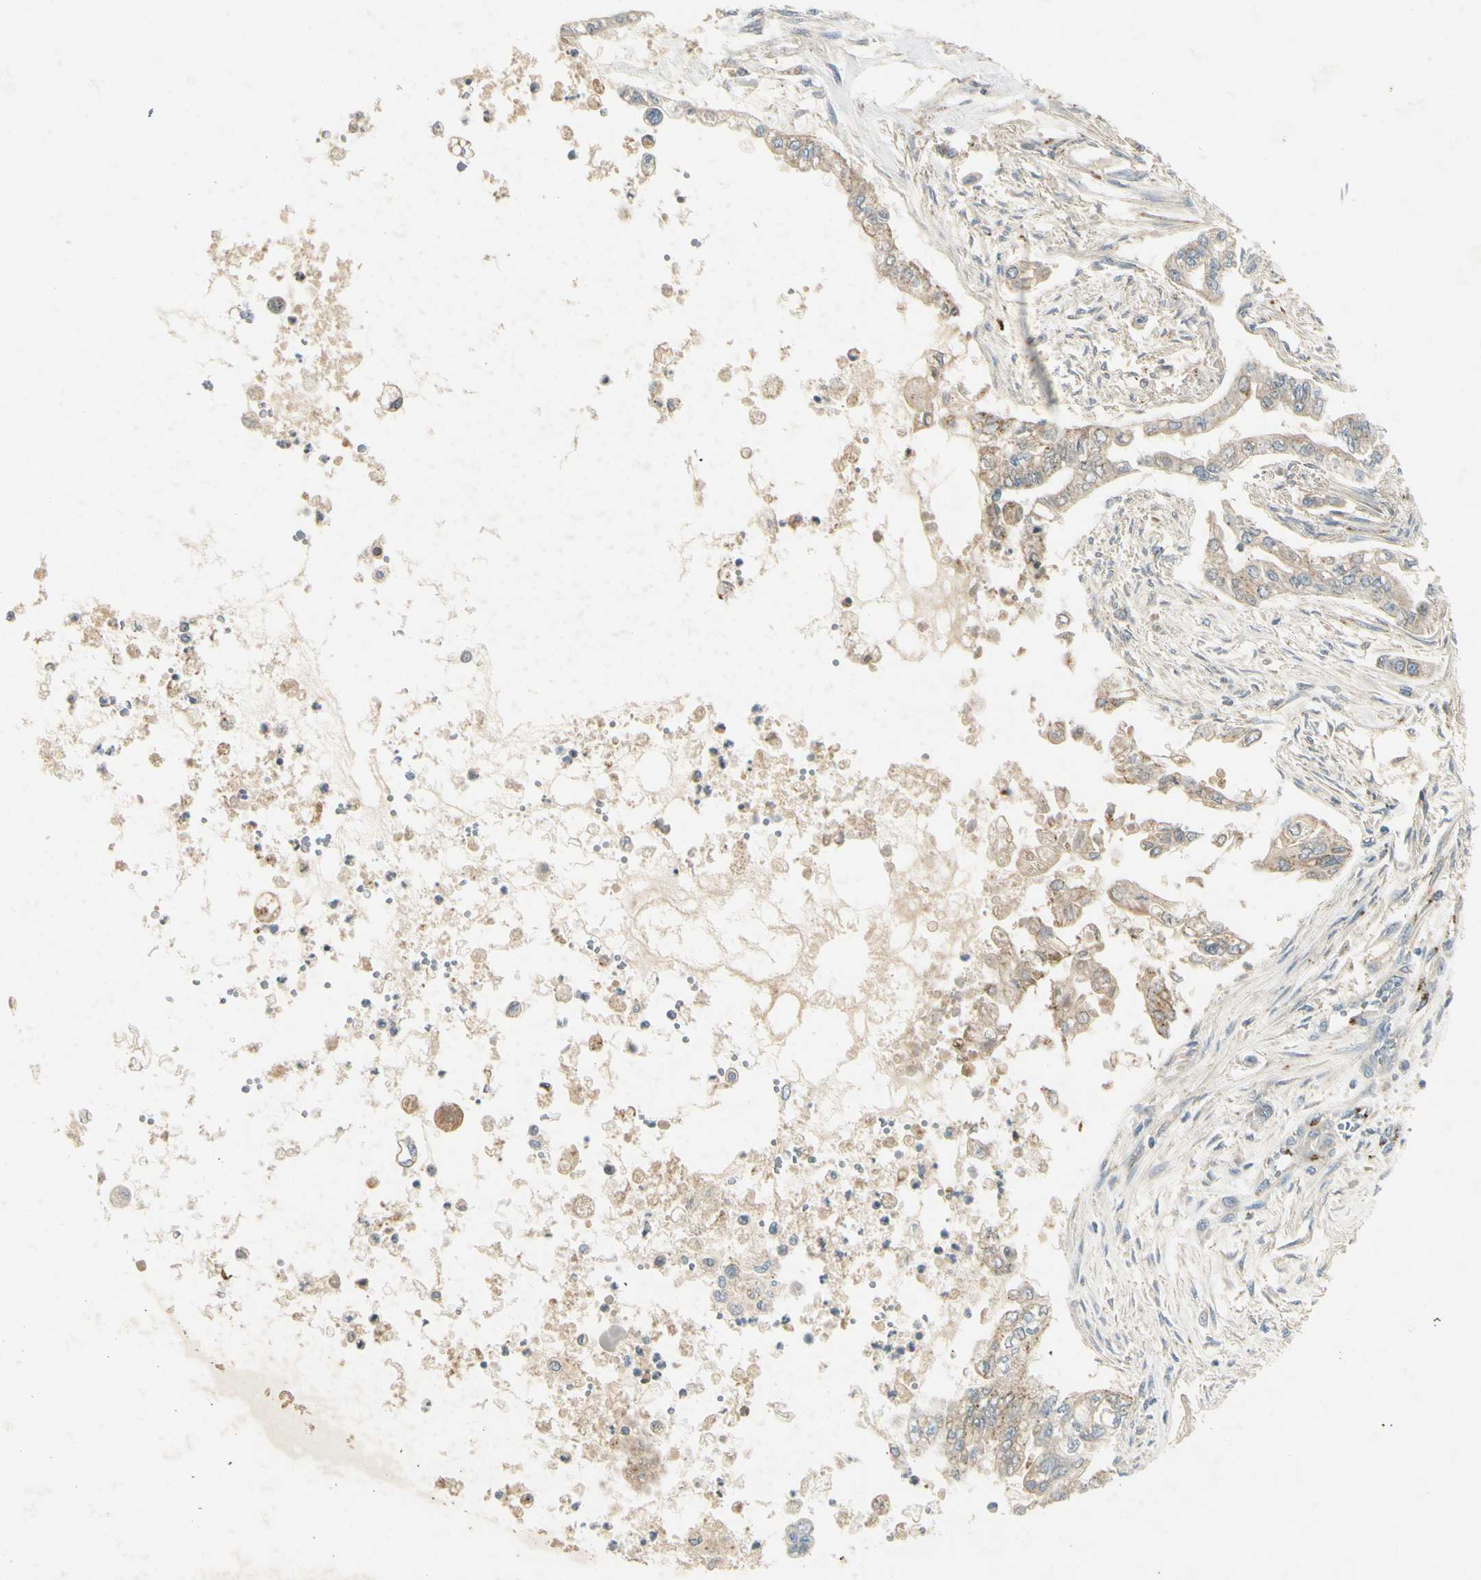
{"staining": {"intensity": "weak", "quantity": ">75%", "location": "cytoplasmic/membranous"}, "tissue": "pancreatic cancer", "cell_type": "Tumor cells", "image_type": "cancer", "snomed": [{"axis": "morphology", "description": "Normal tissue, NOS"}, {"axis": "topography", "description": "Pancreas"}], "caption": "Human pancreatic cancer stained for a protein (brown) displays weak cytoplasmic/membranous positive expression in approximately >75% of tumor cells.", "gene": "MANSC1", "patient": {"sex": "male", "age": 42}}